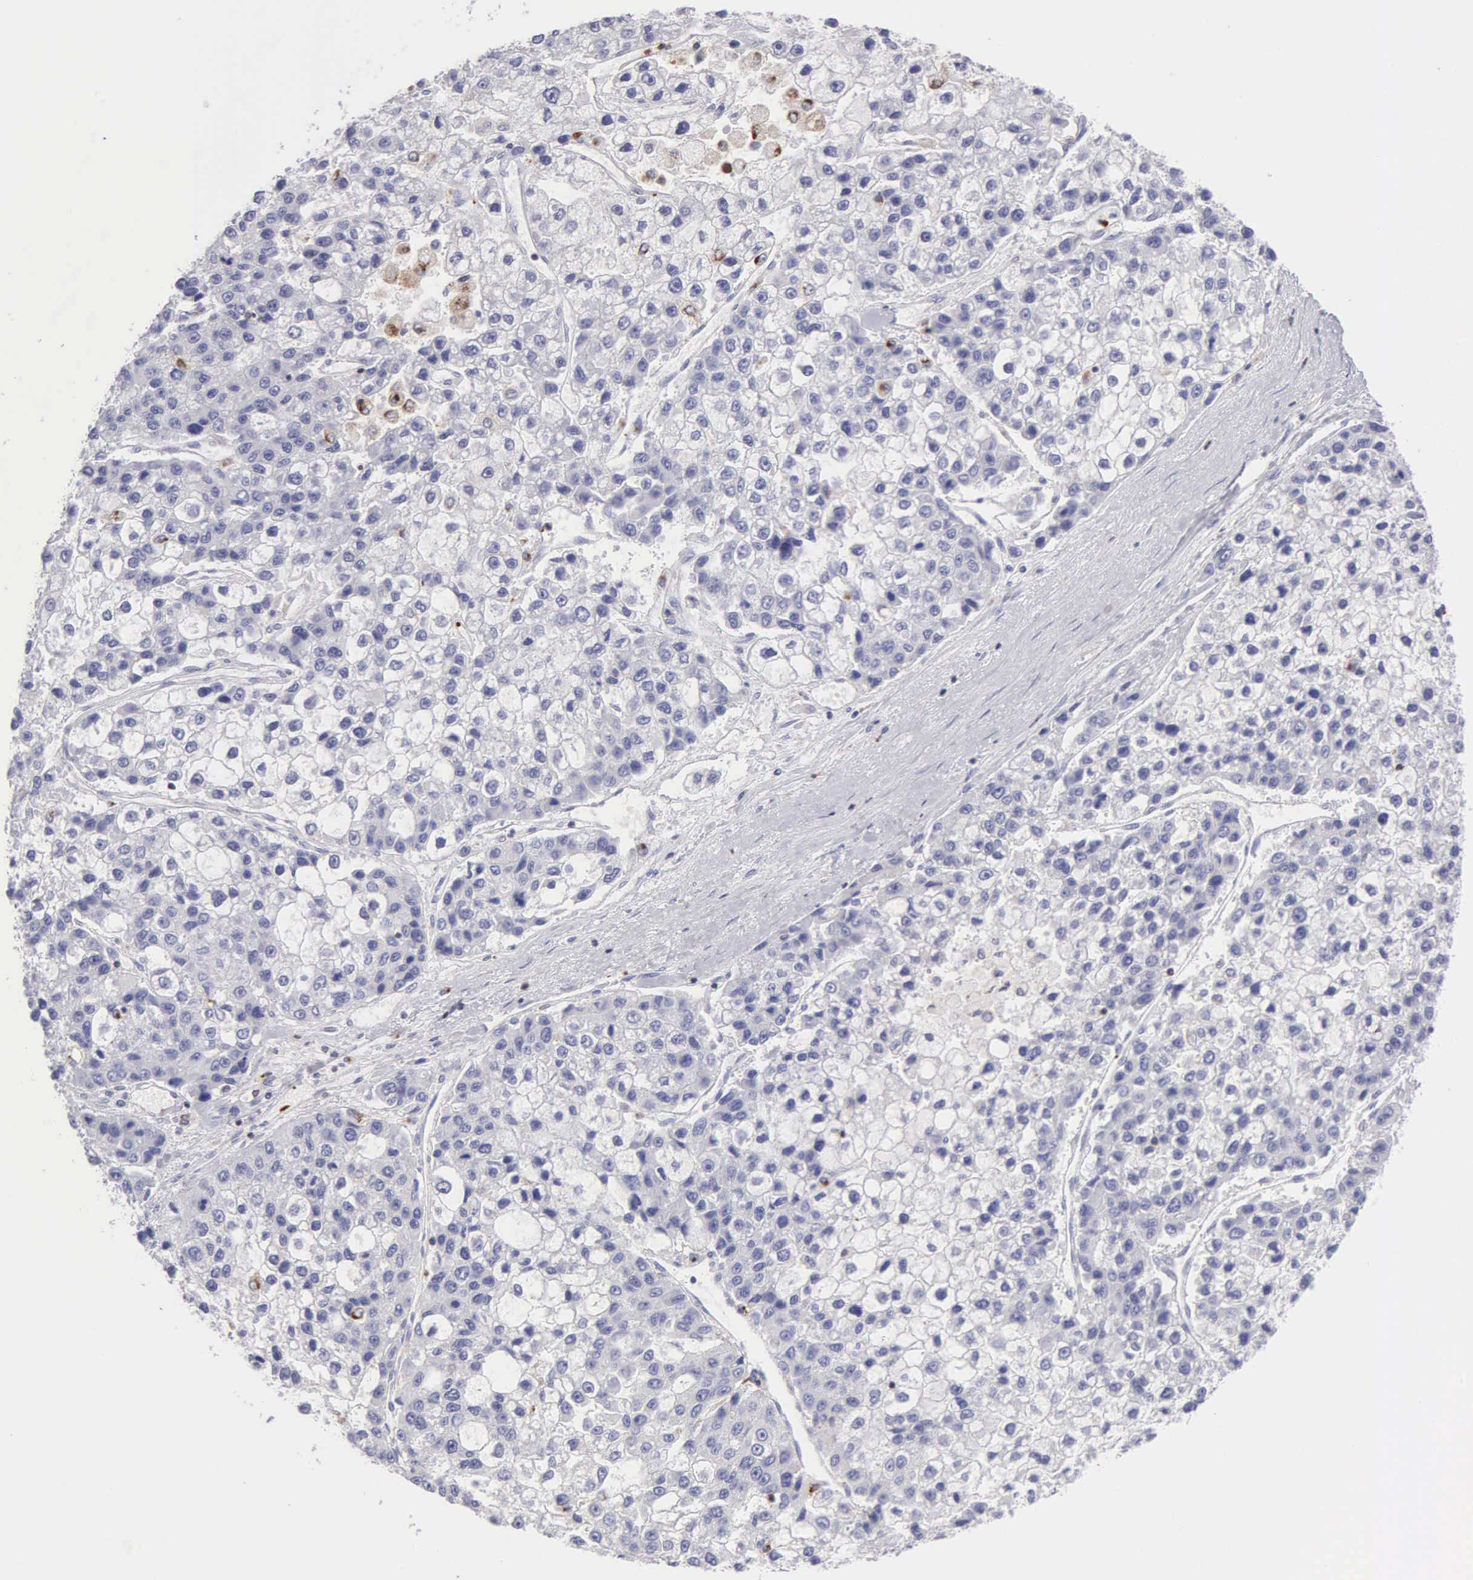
{"staining": {"intensity": "negative", "quantity": "none", "location": "none"}, "tissue": "liver cancer", "cell_type": "Tumor cells", "image_type": "cancer", "snomed": [{"axis": "morphology", "description": "Carcinoma, Hepatocellular, NOS"}, {"axis": "topography", "description": "Liver"}], "caption": "Tumor cells show no significant protein expression in liver cancer (hepatocellular carcinoma).", "gene": "SRGN", "patient": {"sex": "female", "age": 66}}